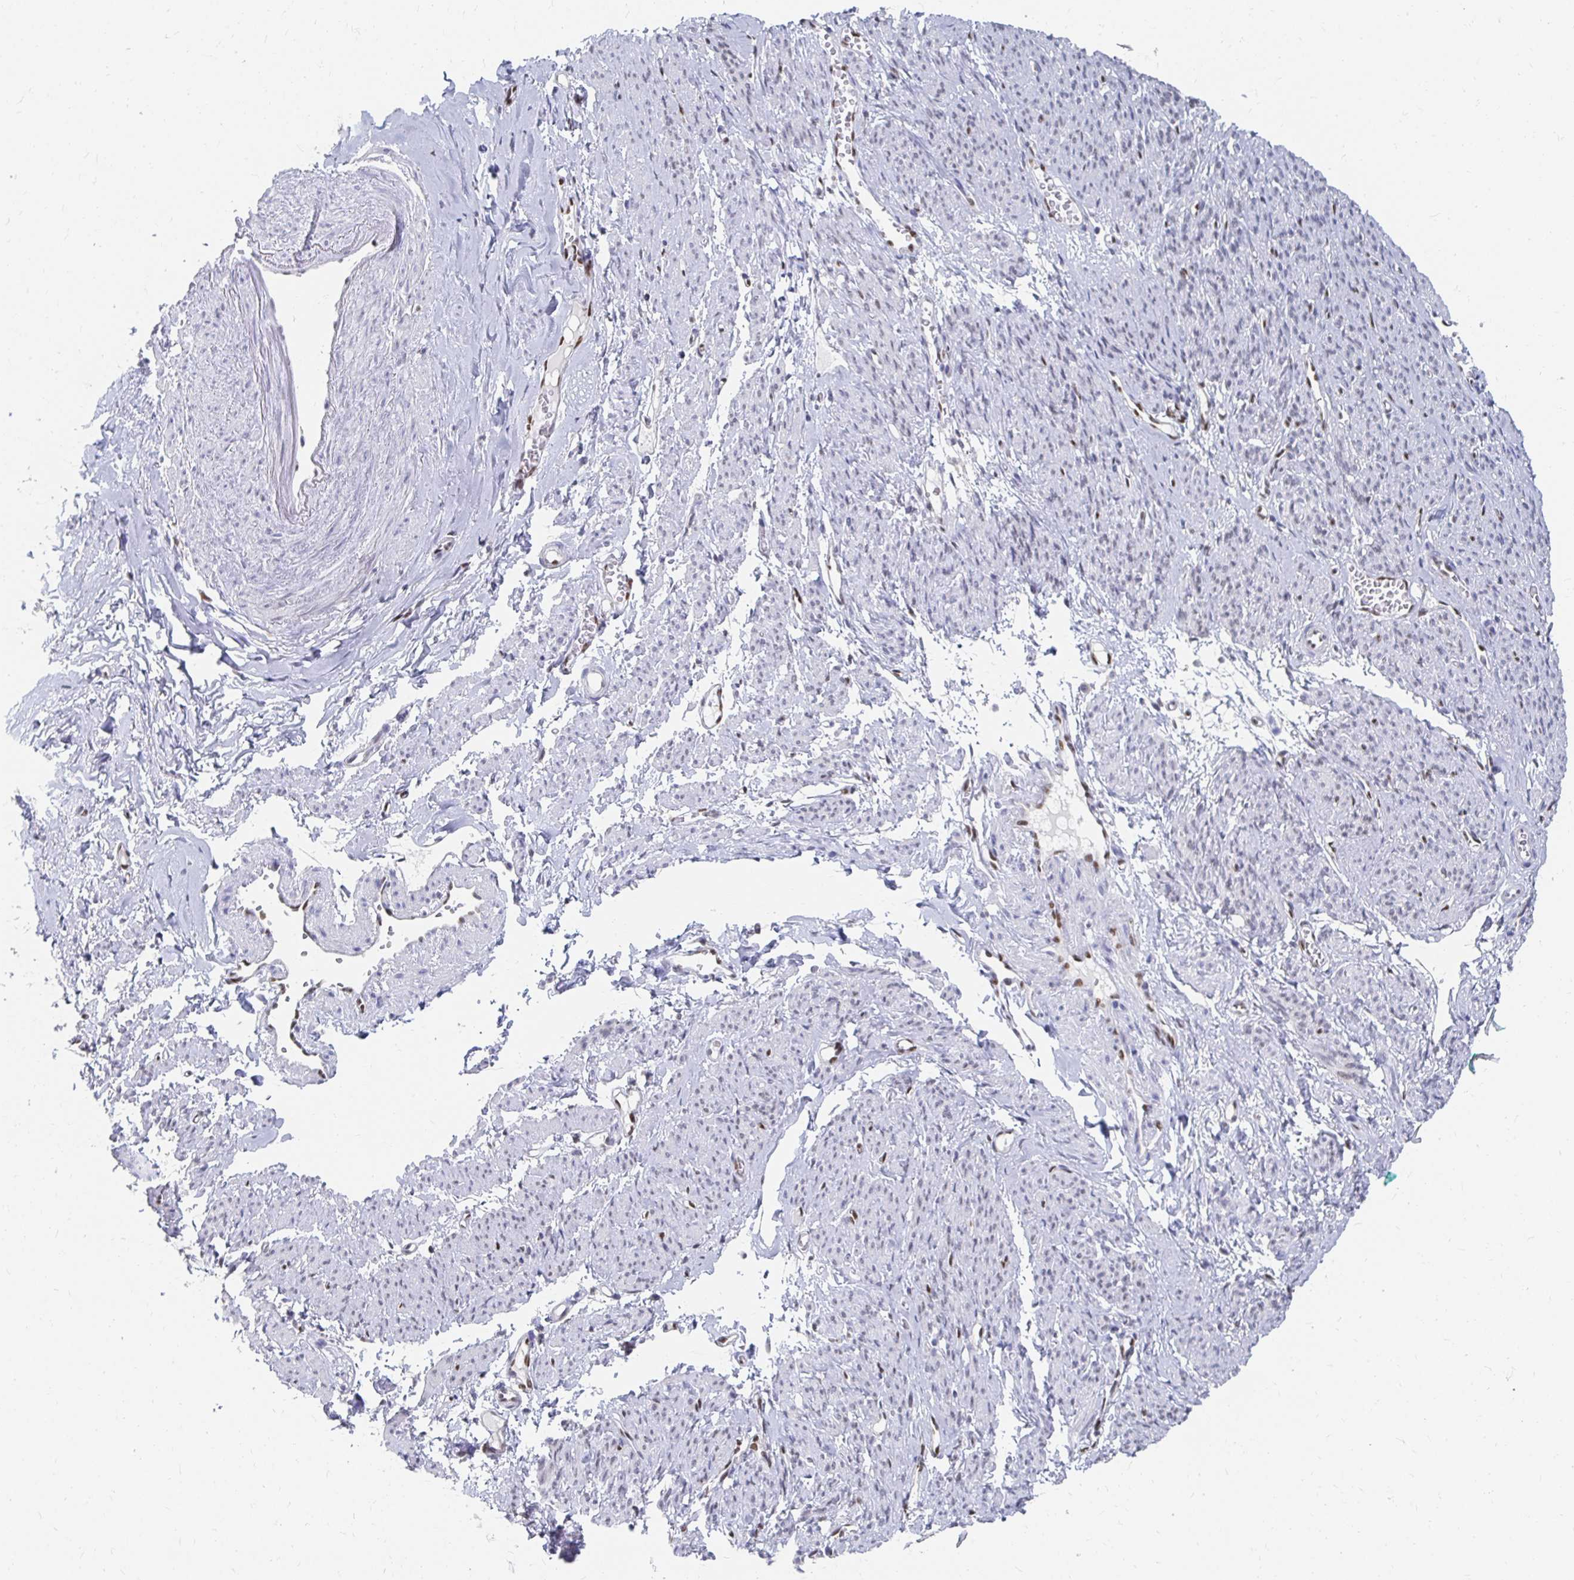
{"staining": {"intensity": "negative", "quantity": "none", "location": "none"}, "tissue": "smooth muscle", "cell_type": "Smooth muscle cells", "image_type": "normal", "snomed": [{"axis": "morphology", "description": "Normal tissue, NOS"}, {"axis": "topography", "description": "Smooth muscle"}], "caption": "Immunohistochemistry (IHC) of unremarkable human smooth muscle demonstrates no staining in smooth muscle cells.", "gene": "CLIC3", "patient": {"sex": "female", "age": 65}}